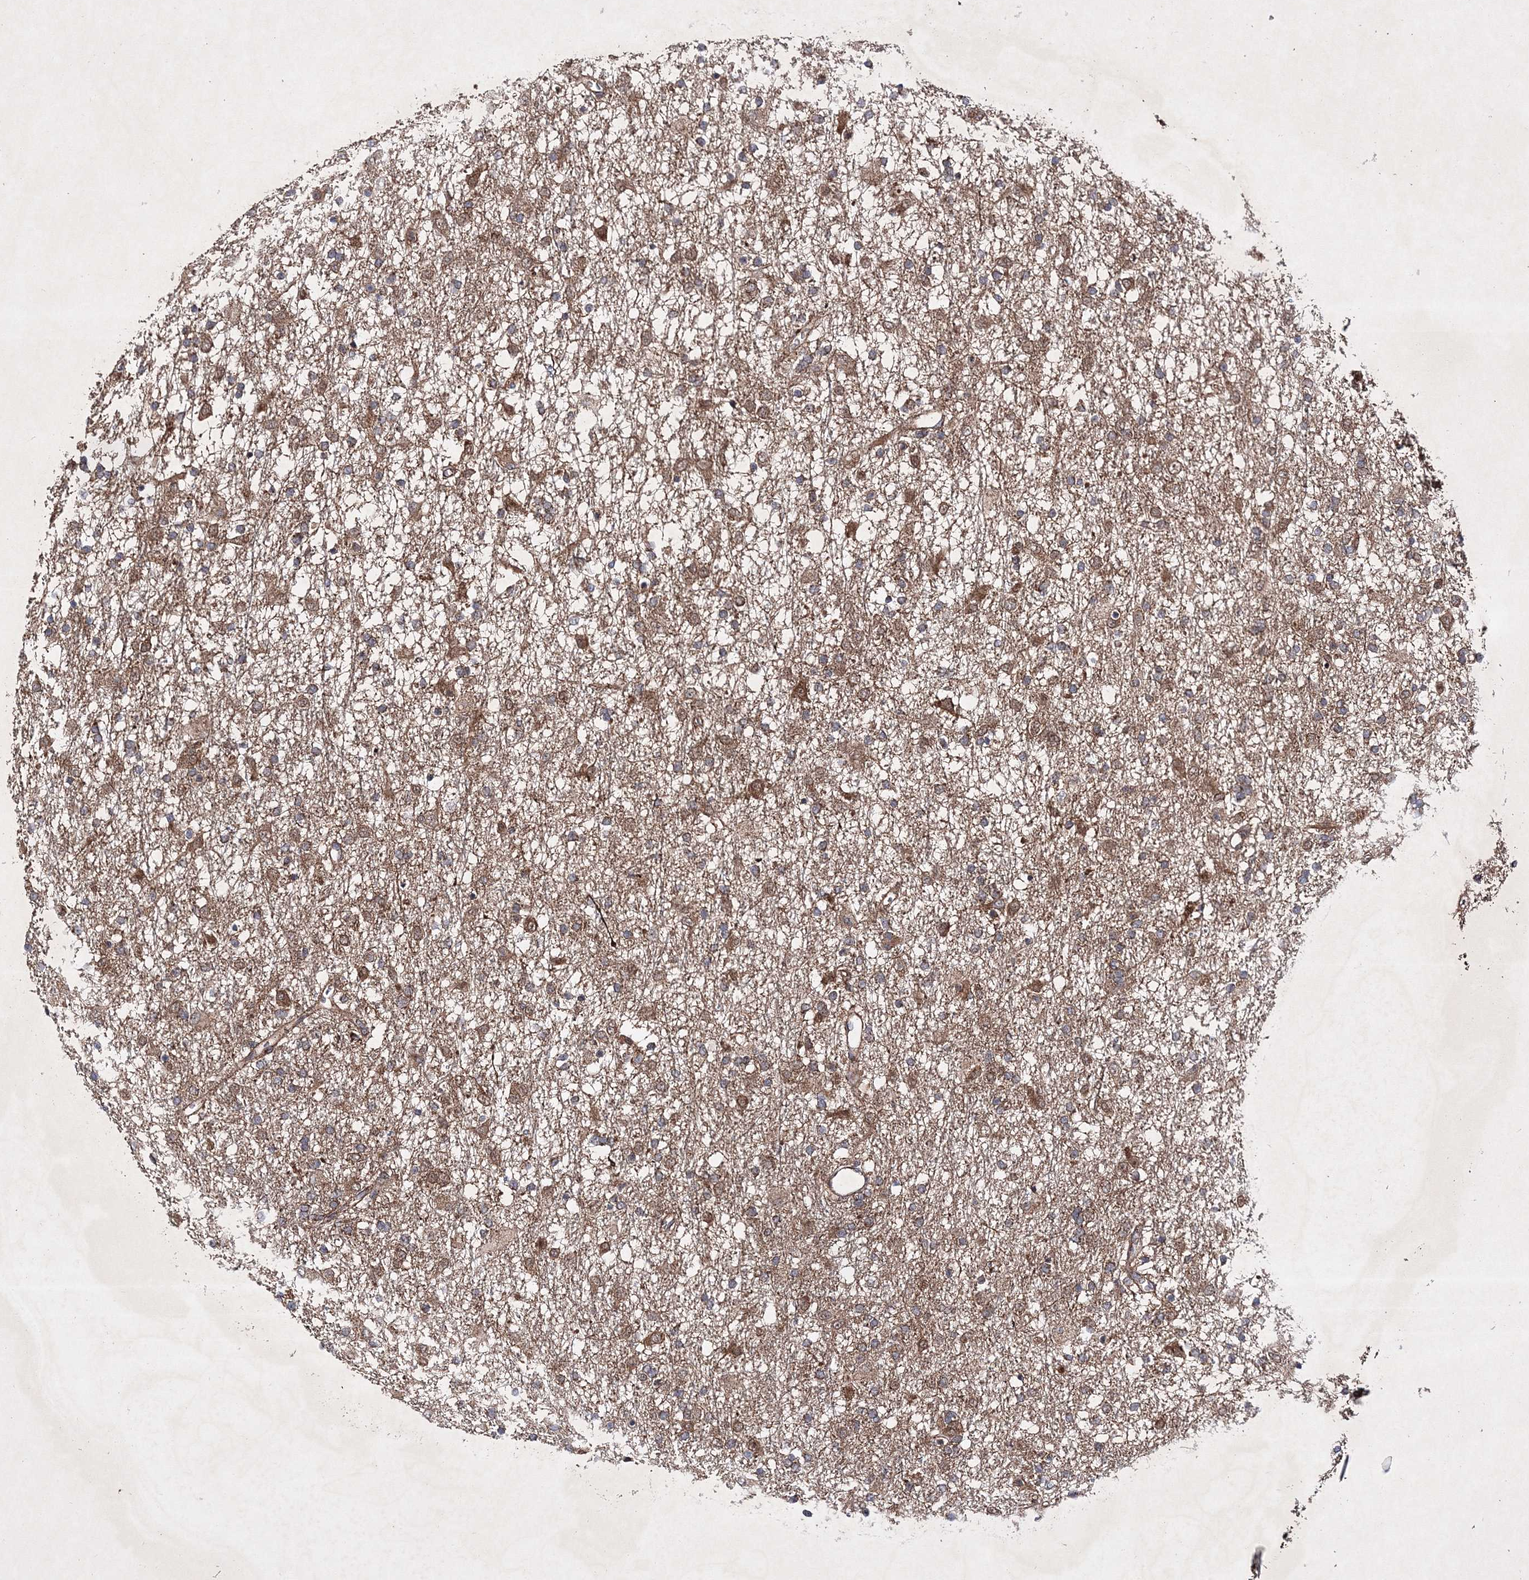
{"staining": {"intensity": "moderate", "quantity": "25%-75%", "location": "cytoplasmic/membranous"}, "tissue": "glioma", "cell_type": "Tumor cells", "image_type": "cancer", "snomed": [{"axis": "morphology", "description": "Glioma, malignant, Low grade"}, {"axis": "topography", "description": "Brain"}], "caption": "A photomicrograph of glioma stained for a protein shows moderate cytoplasmic/membranous brown staining in tumor cells. Using DAB (3,3'-diaminobenzidine) (brown) and hematoxylin (blue) stains, captured at high magnification using brightfield microscopy.", "gene": "SCRN3", "patient": {"sex": "male", "age": 65}}